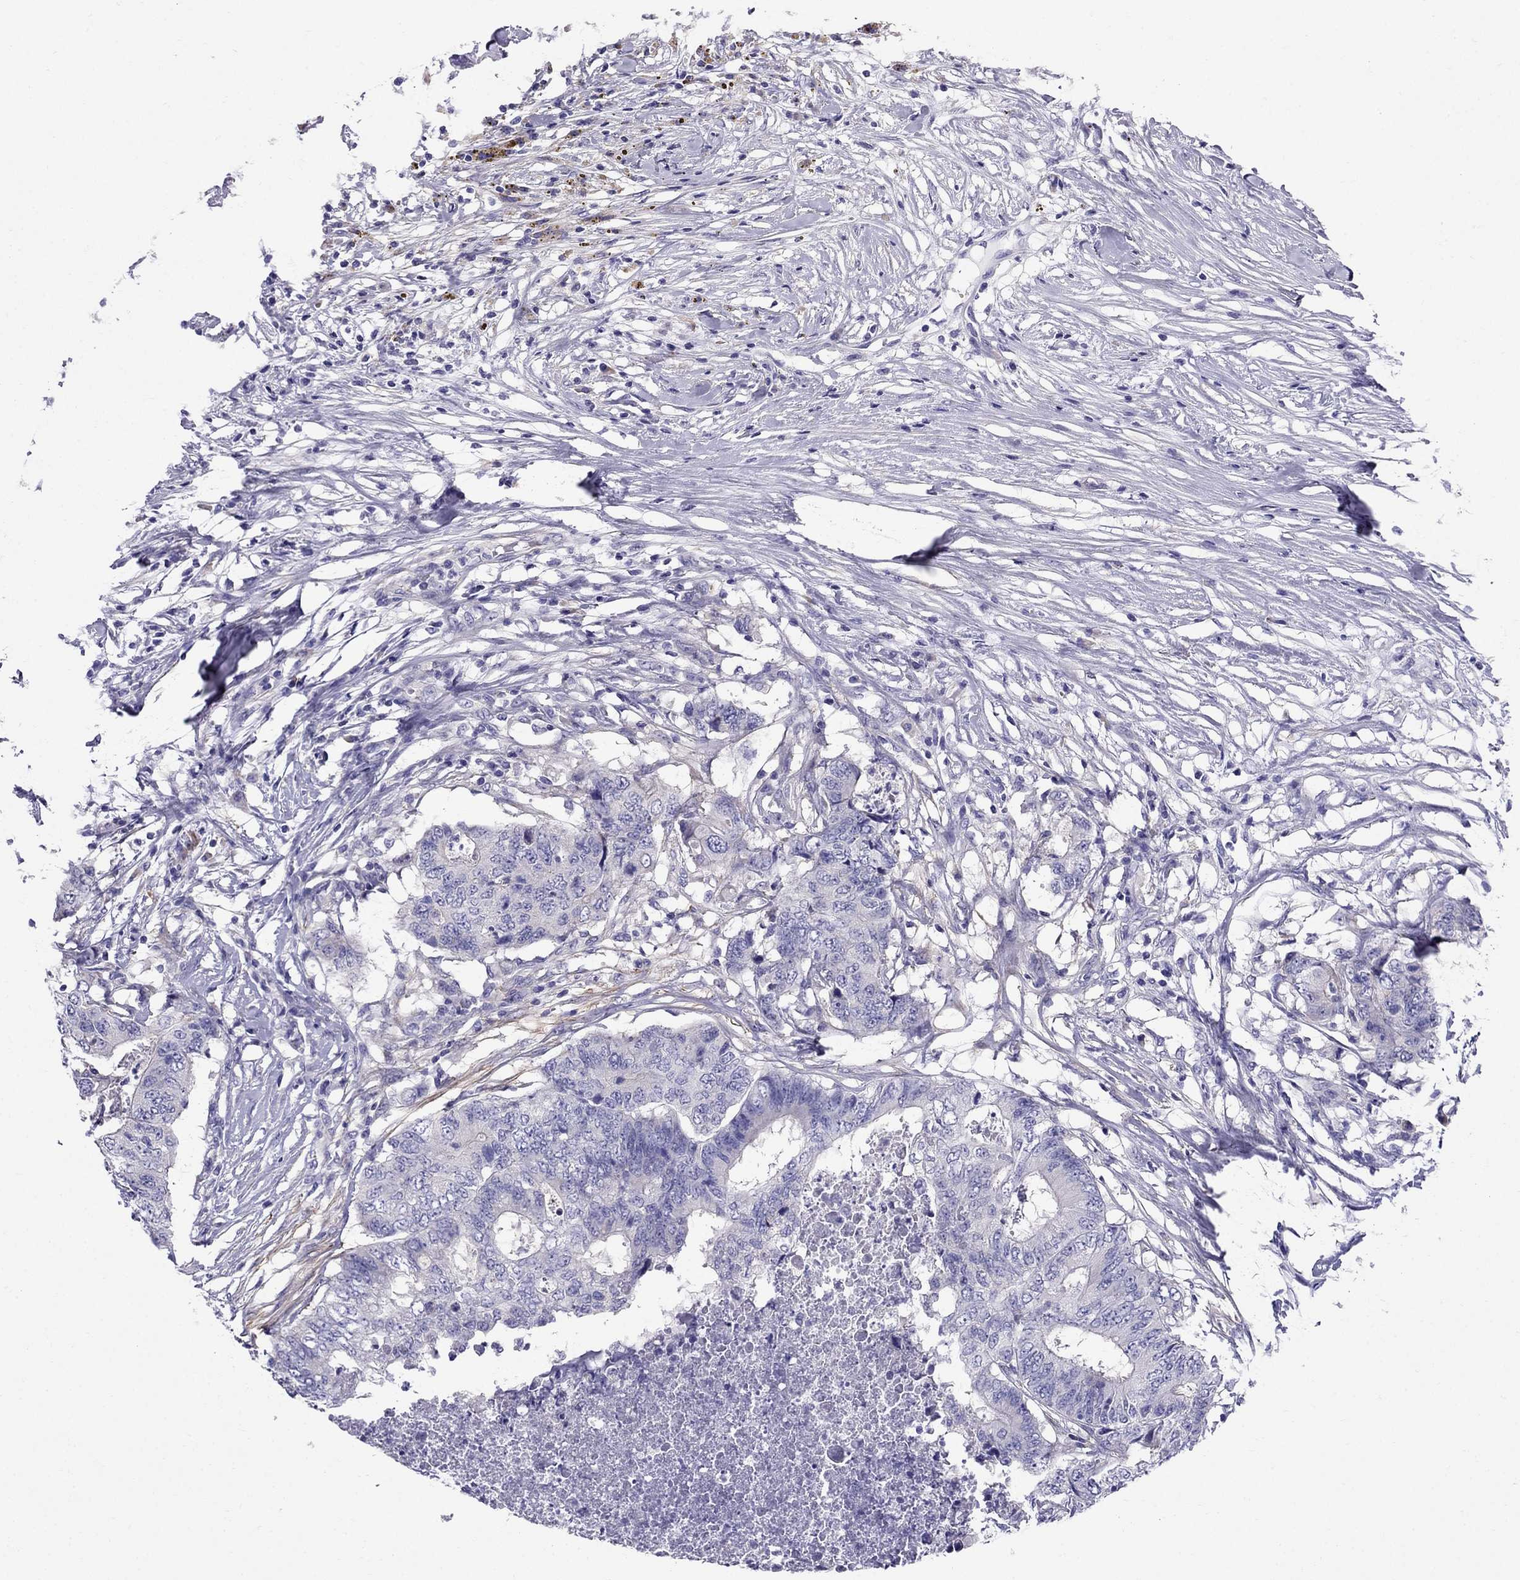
{"staining": {"intensity": "negative", "quantity": "none", "location": "none"}, "tissue": "colorectal cancer", "cell_type": "Tumor cells", "image_type": "cancer", "snomed": [{"axis": "morphology", "description": "Adenocarcinoma, NOS"}, {"axis": "topography", "description": "Colon"}], "caption": "An immunohistochemistry micrograph of colorectal cancer (adenocarcinoma) is shown. There is no staining in tumor cells of colorectal cancer (adenocarcinoma).", "gene": "GPR50", "patient": {"sex": "female", "age": 48}}